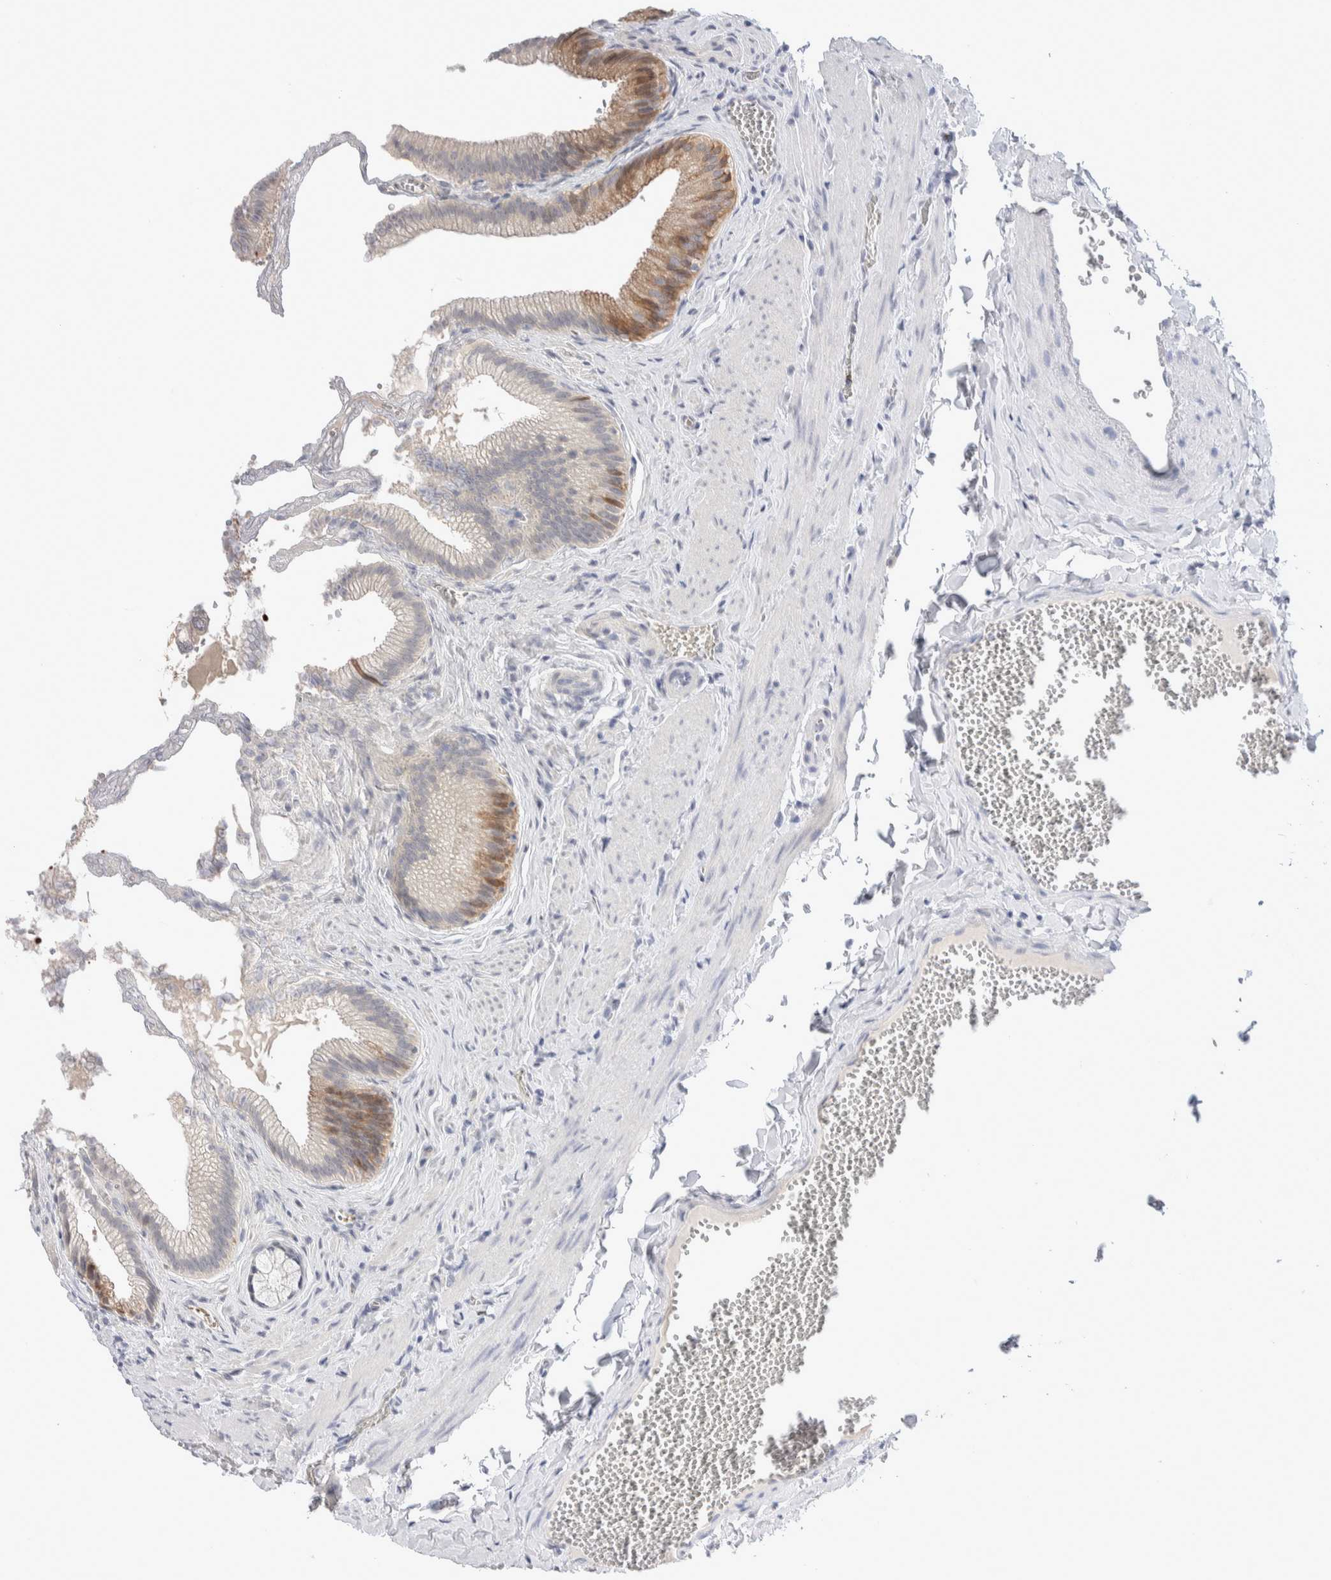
{"staining": {"intensity": "moderate", "quantity": "25%-75%", "location": "cytoplasmic/membranous"}, "tissue": "gallbladder", "cell_type": "Glandular cells", "image_type": "normal", "snomed": [{"axis": "morphology", "description": "Normal tissue, NOS"}, {"axis": "topography", "description": "Gallbladder"}], "caption": "Immunohistochemistry (IHC) staining of normal gallbladder, which demonstrates medium levels of moderate cytoplasmic/membranous expression in approximately 25%-75% of glandular cells indicating moderate cytoplasmic/membranous protein staining. The staining was performed using DAB (3,3'-diaminobenzidine) (brown) for protein detection and nuclei were counterstained in hematoxylin (blue).", "gene": "GDA", "patient": {"sex": "male", "age": 38}}